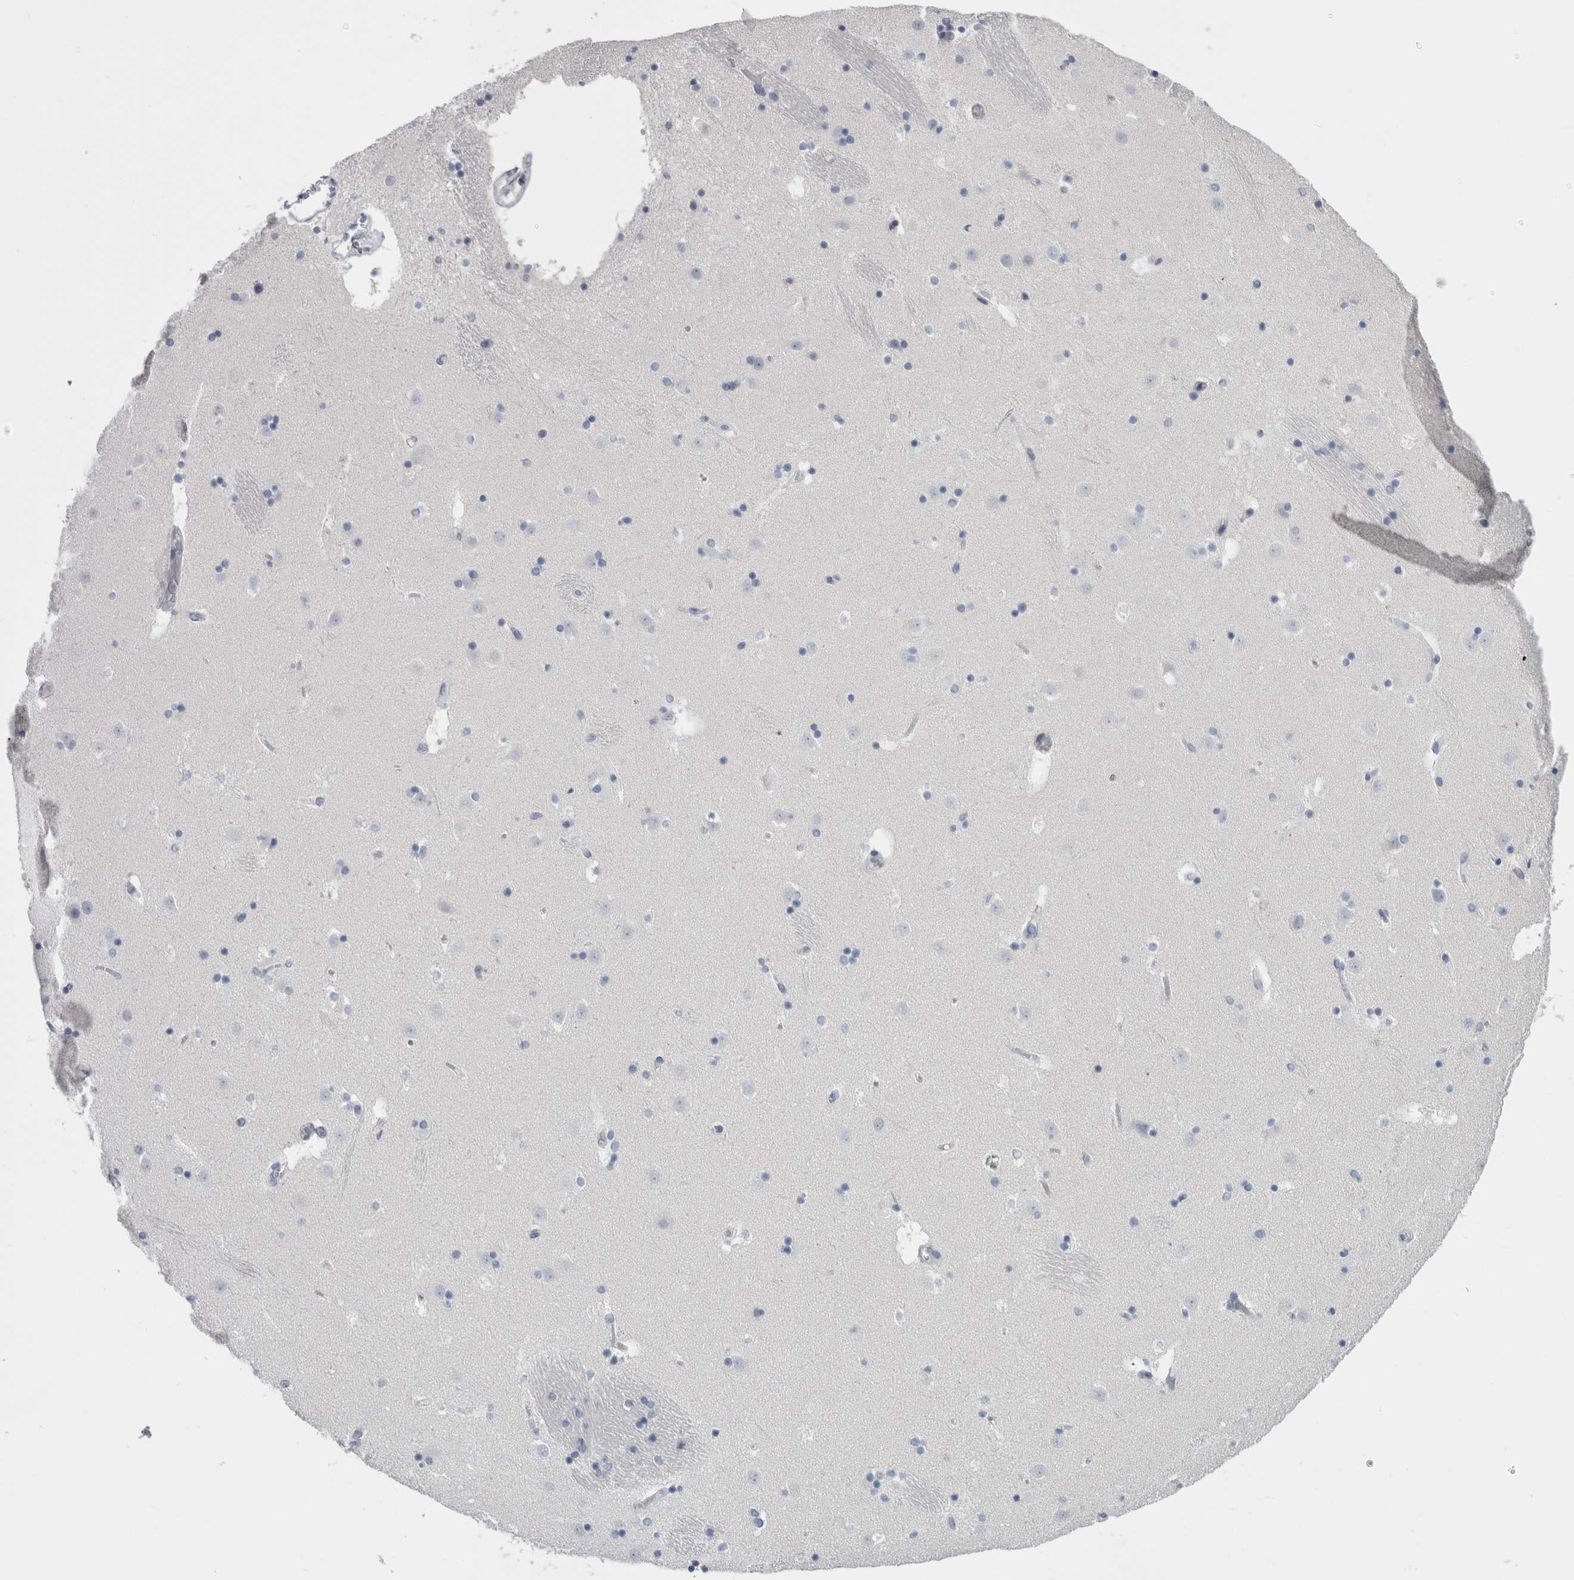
{"staining": {"intensity": "negative", "quantity": "none", "location": "none"}, "tissue": "caudate", "cell_type": "Glial cells", "image_type": "normal", "snomed": [{"axis": "morphology", "description": "Normal tissue, NOS"}, {"axis": "topography", "description": "Lateral ventricle wall"}], "caption": "The IHC photomicrograph has no significant staining in glial cells of caudate.", "gene": "MSMB", "patient": {"sex": "male", "age": 45}}